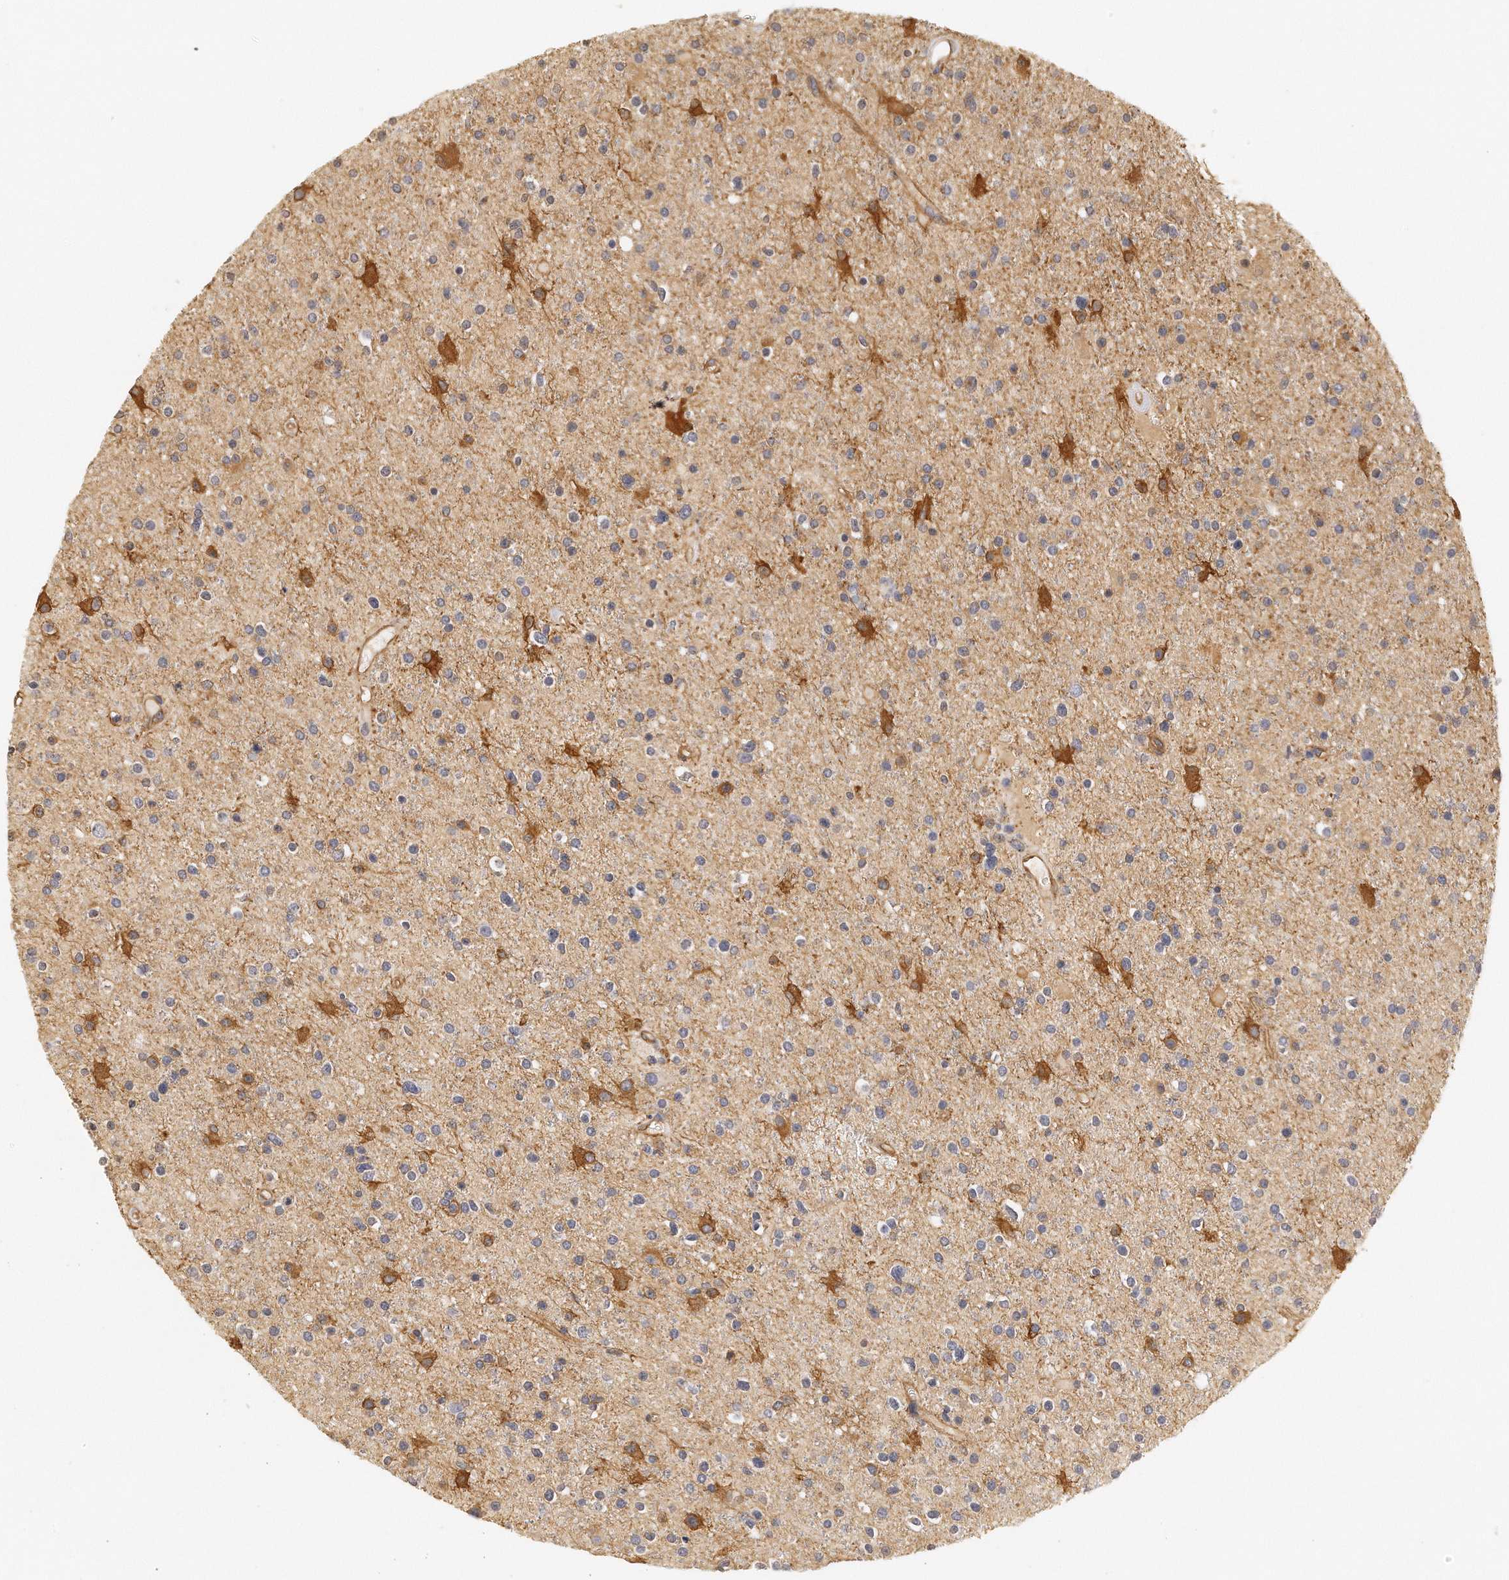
{"staining": {"intensity": "moderate", "quantity": "<25%", "location": "cytoplasmic/membranous"}, "tissue": "glioma", "cell_type": "Tumor cells", "image_type": "cancer", "snomed": [{"axis": "morphology", "description": "Glioma, malignant, High grade"}, {"axis": "topography", "description": "Brain"}], "caption": "Glioma stained with a brown dye demonstrates moderate cytoplasmic/membranous positive expression in approximately <25% of tumor cells.", "gene": "CHST7", "patient": {"sex": "male", "age": 33}}